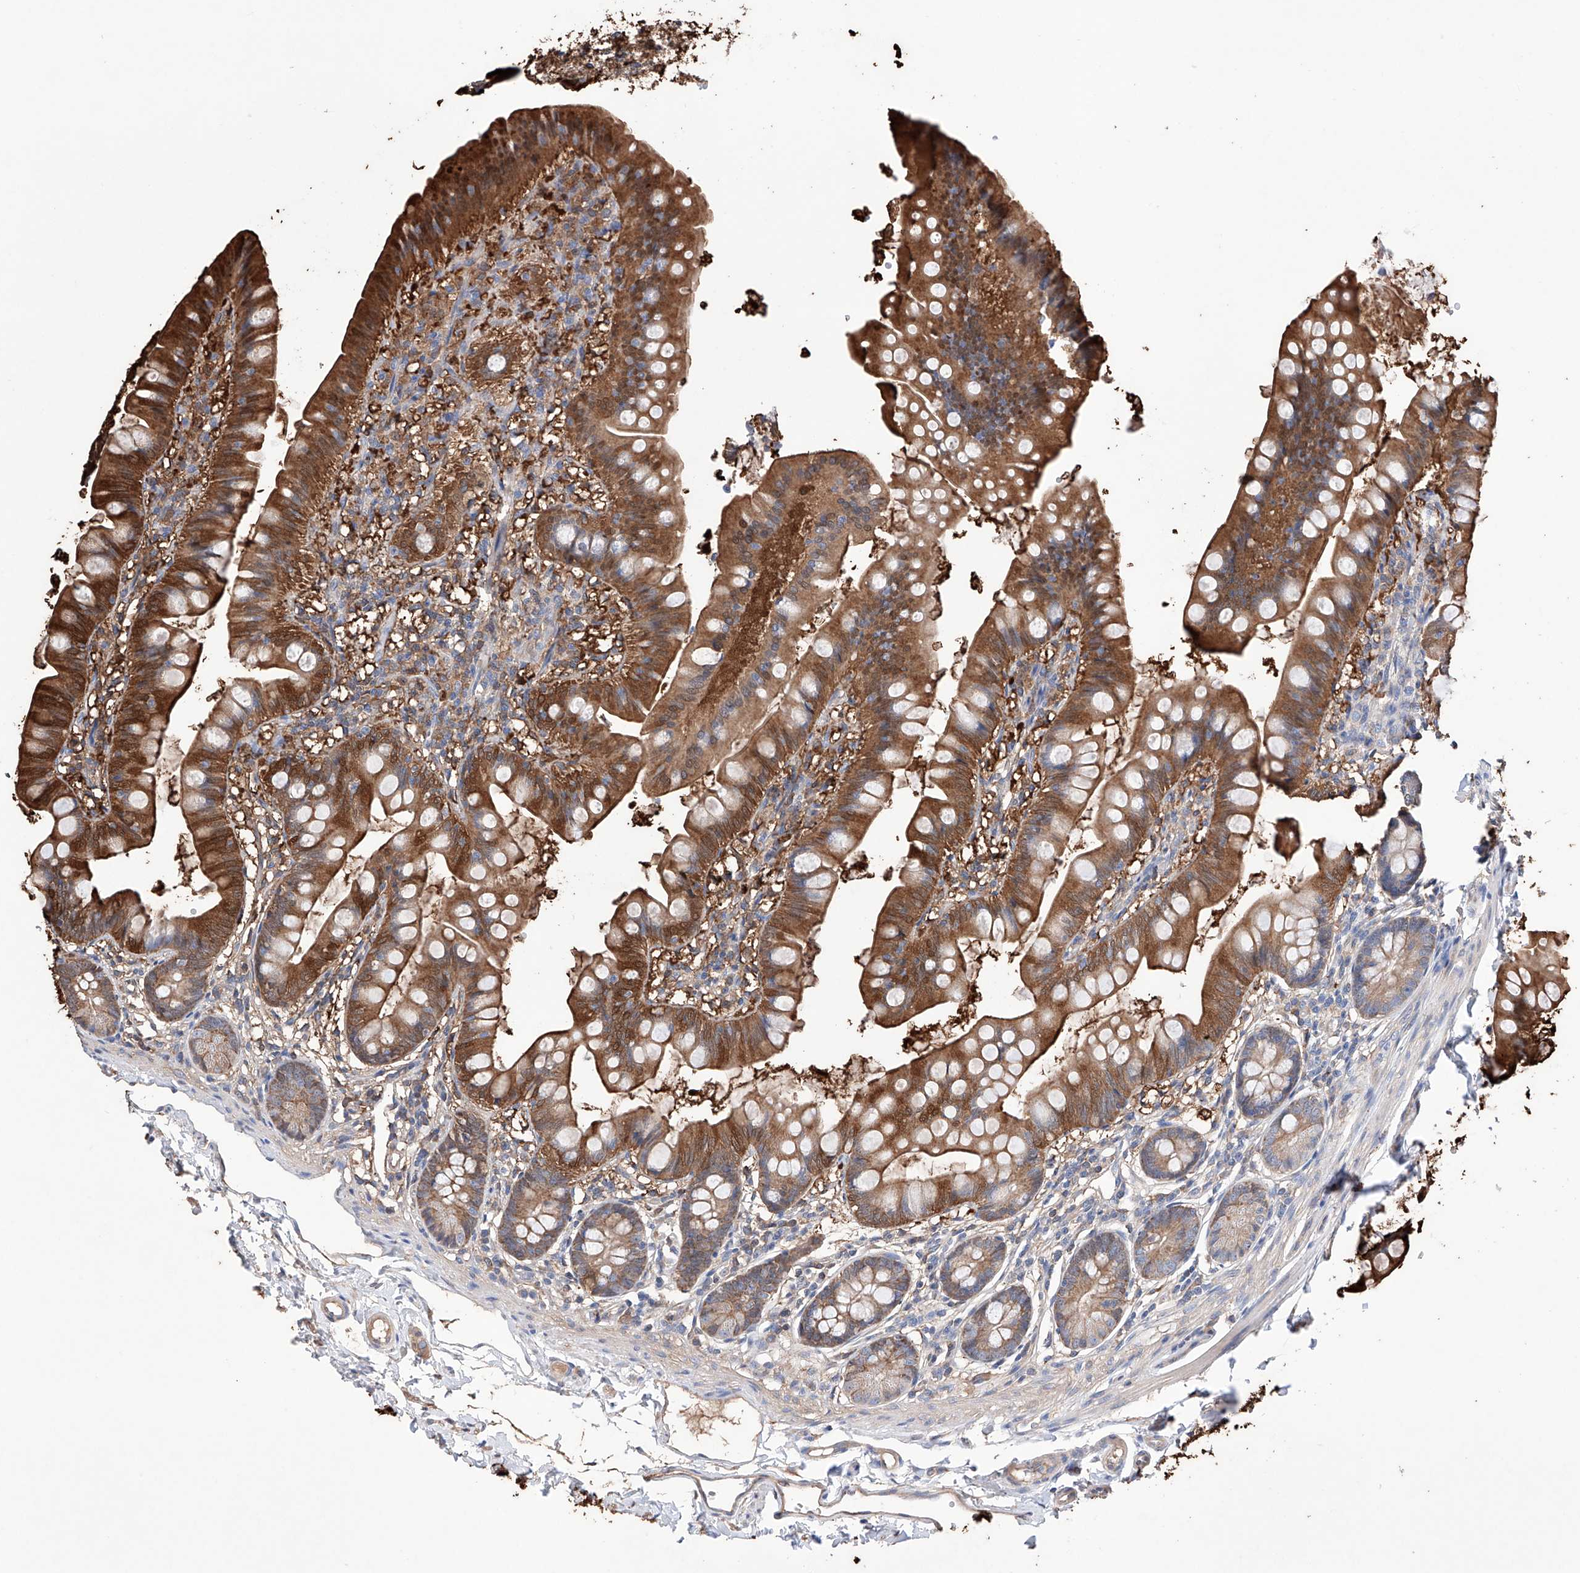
{"staining": {"intensity": "moderate", "quantity": ">75%", "location": "cytoplasmic/membranous"}, "tissue": "small intestine", "cell_type": "Glandular cells", "image_type": "normal", "snomed": [{"axis": "morphology", "description": "Normal tissue, NOS"}, {"axis": "topography", "description": "Small intestine"}], "caption": "DAB immunohistochemical staining of benign human small intestine exhibits moderate cytoplasmic/membranous protein positivity in about >75% of glandular cells. (DAB = brown stain, brightfield microscopy at high magnification).", "gene": "AFG1L", "patient": {"sex": "male", "age": 7}}